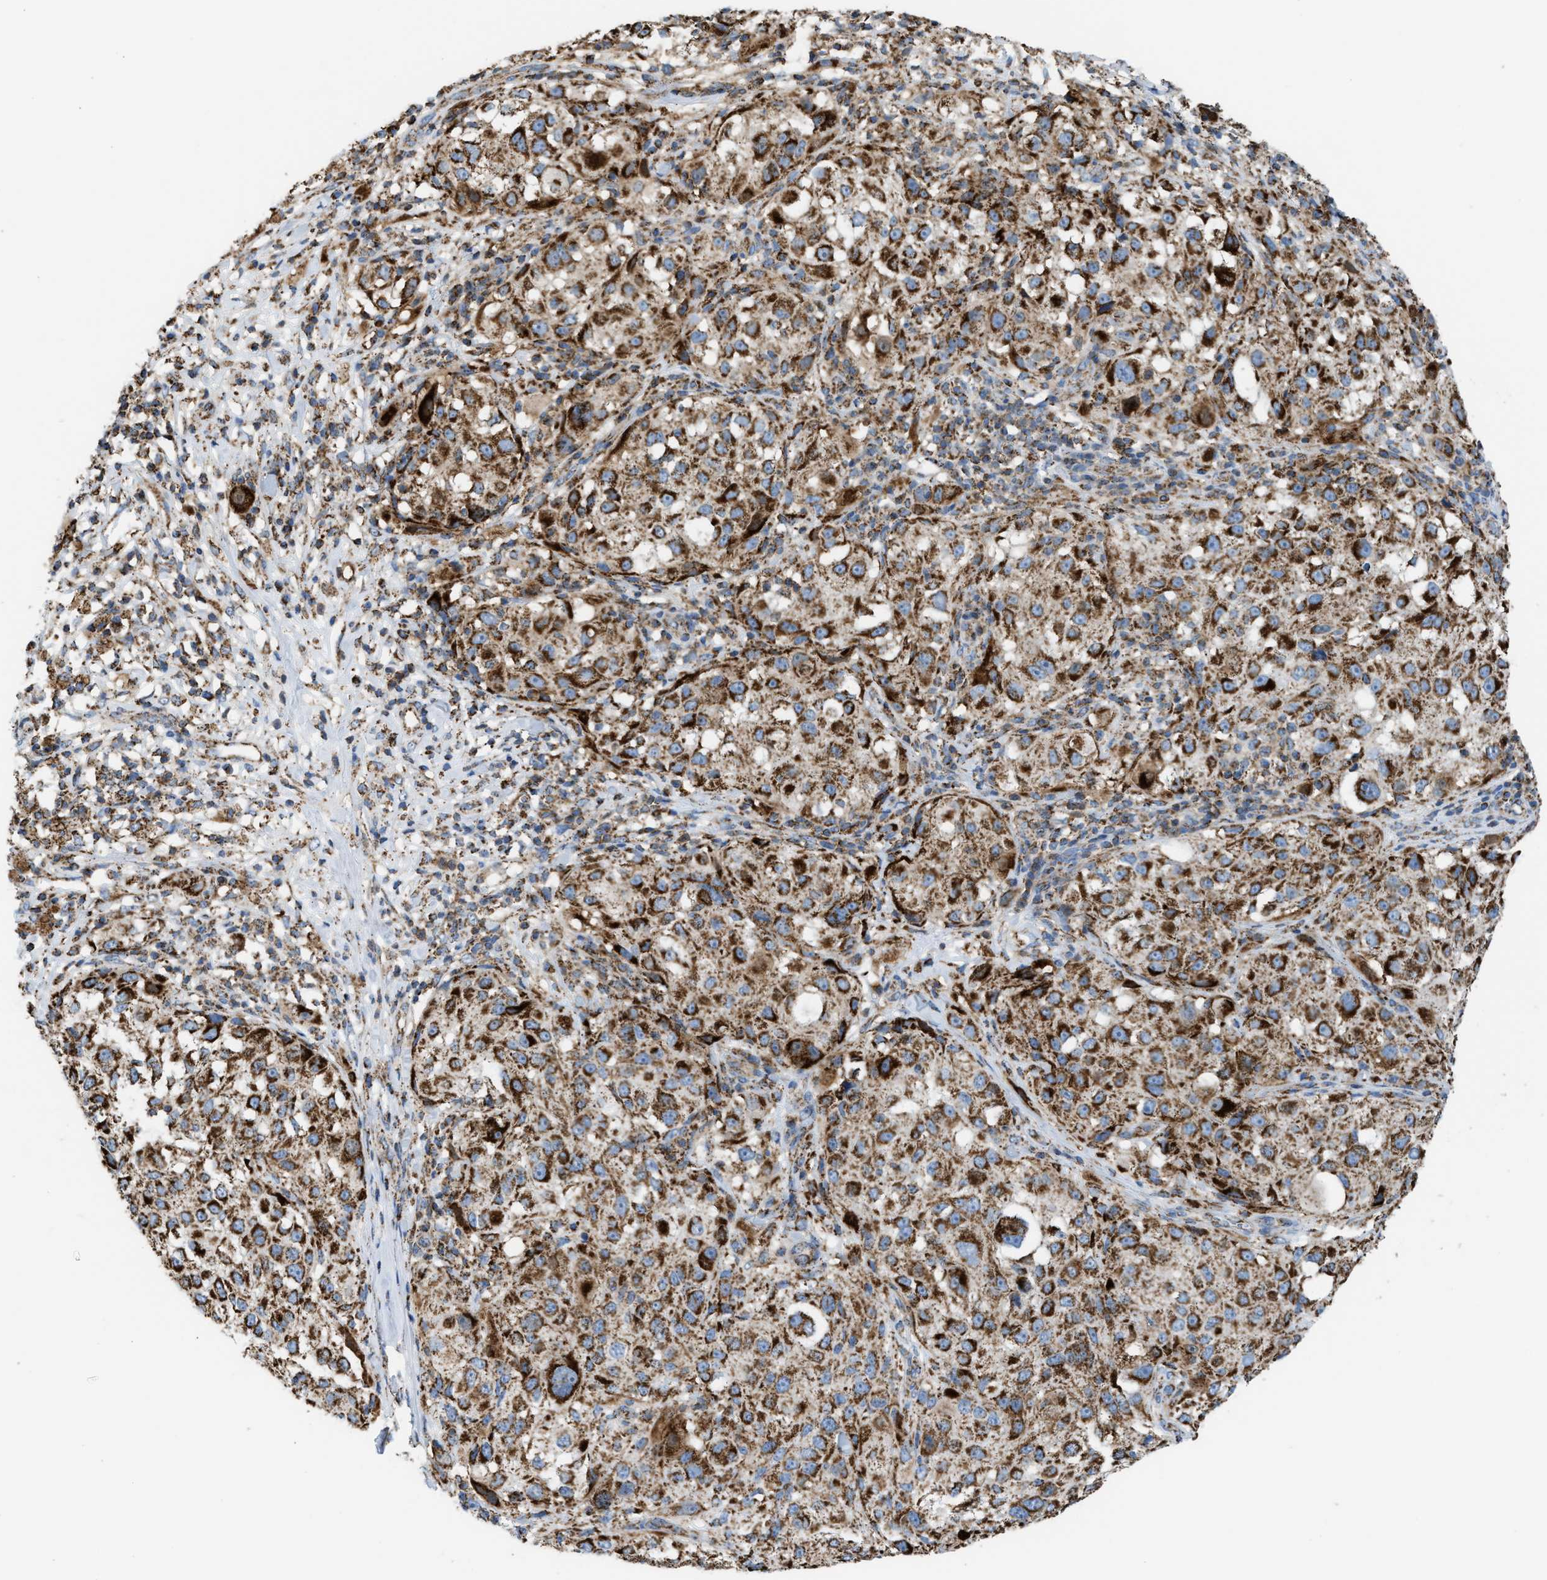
{"staining": {"intensity": "strong", "quantity": ">75%", "location": "cytoplasmic/membranous"}, "tissue": "melanoma", "cell_type": "Tumor cells", "image_type": "cancer", "snomed": [{"axis": "morphology", "description": "Necrosis, NOS"}, {"axis": "morphology", "description": "Malignant melanoma, NOS"}, {"axis": "topography", "description": "Skin"}], "caption": "Protein staining displays strong cytoplasmic/membranous staining in about >75% of tumor cells in melanoma.", "gene": "ECHS1", "patient": {"sex": "female", "age": 87}}